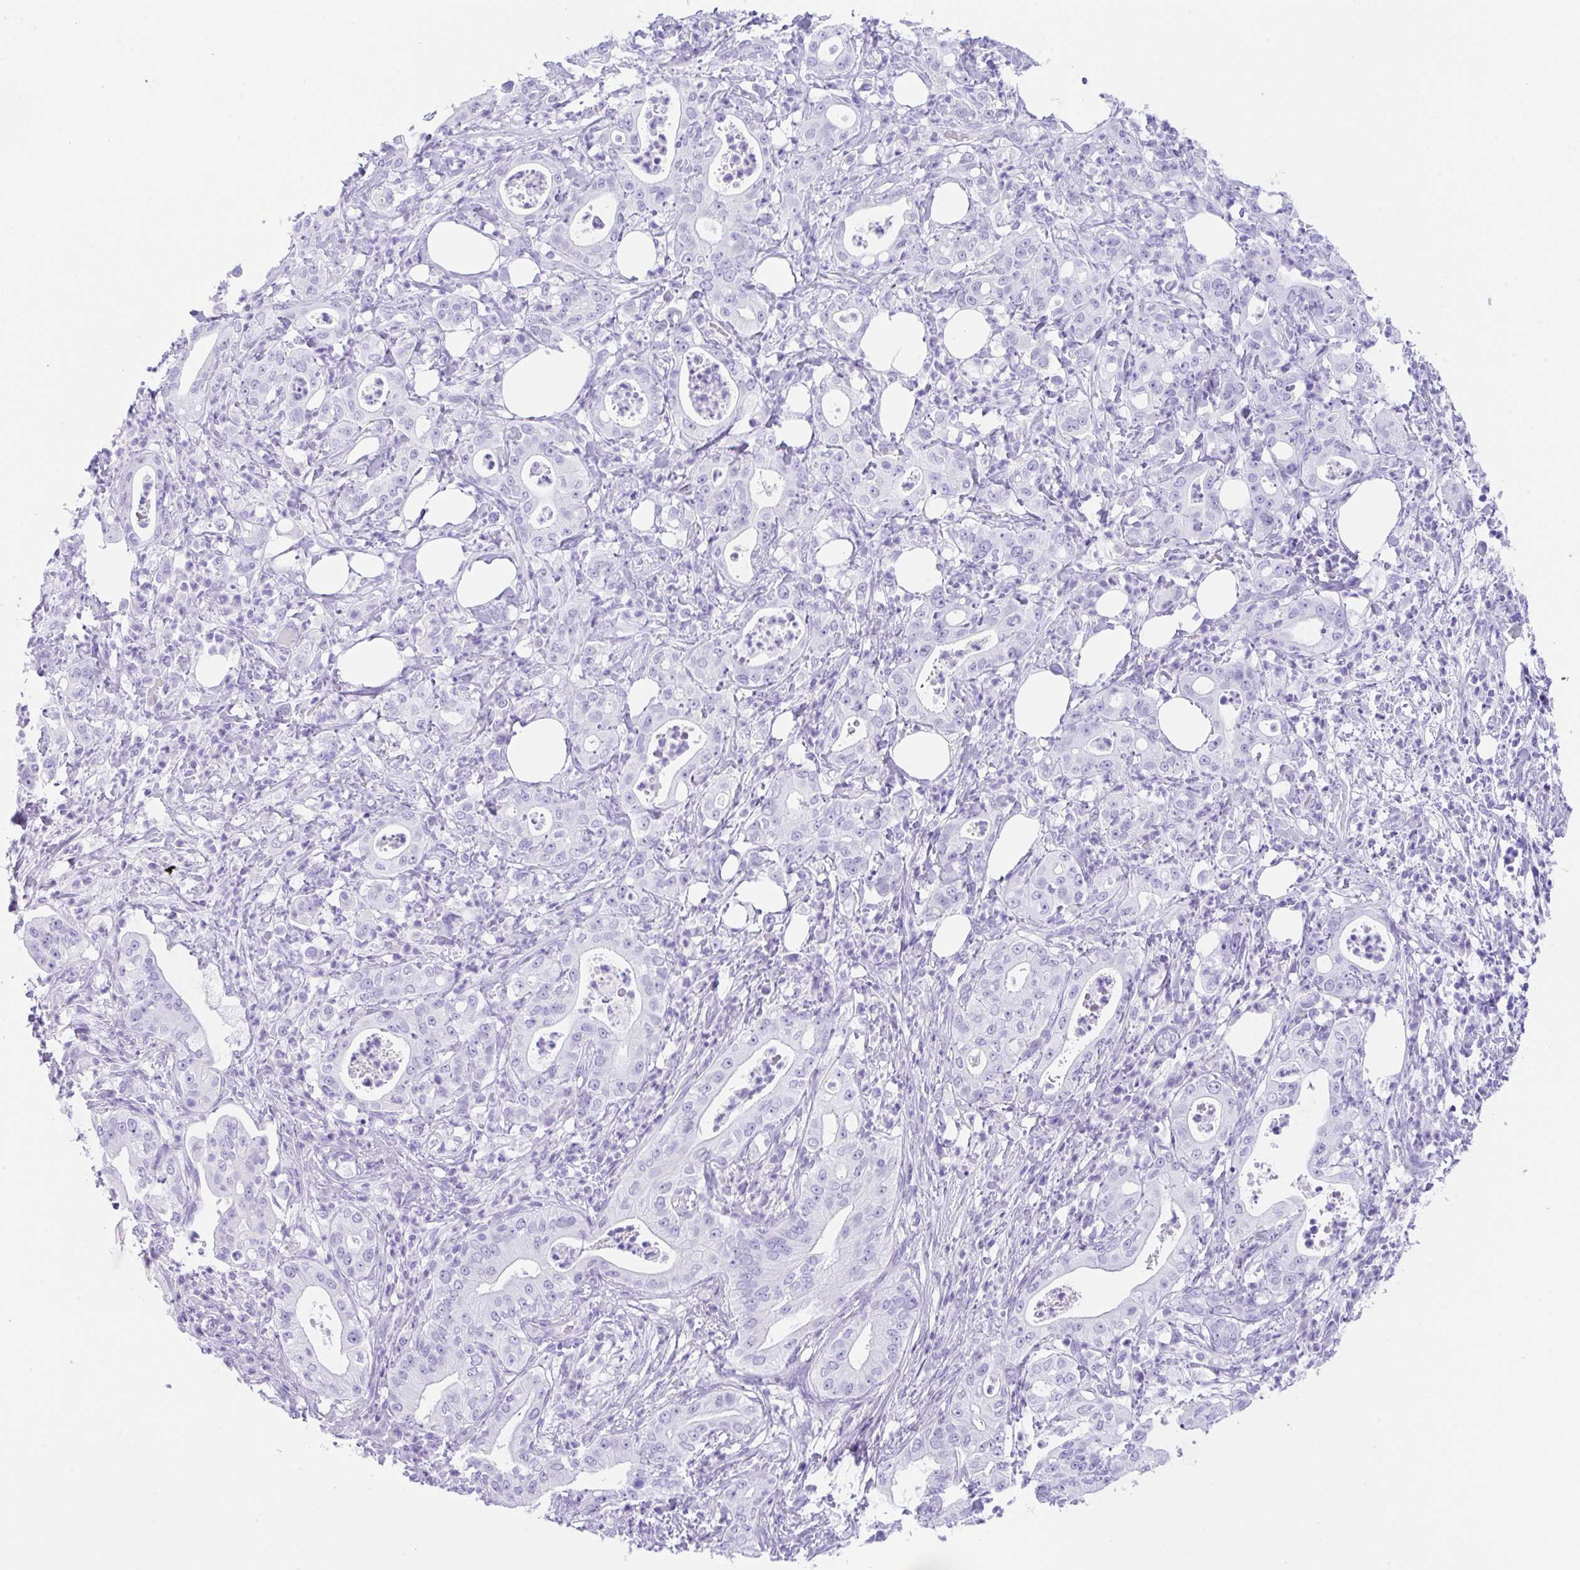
{"staining": {"intensity": "negative", "quantity": "none", "location": "none"}, "tissue": "pancreatic cancer", "cell_type": "Tumor cells", "image_type": "cancer", "snomed": [{"axis": "morphology", "description": "Adenocarcinoma, NOS"}, {"axis": "topography", "description": "Pancreas"}], "caption": "This photomicrograph is of pancreatic cancer (adenocarcinoma) stained with IHC to label a protein in brown with the nuclei are counter-stained blue. There is no staining in tumor cells.", "gene": "CPA1", "patient": {"sex": "male", "age": 71}}